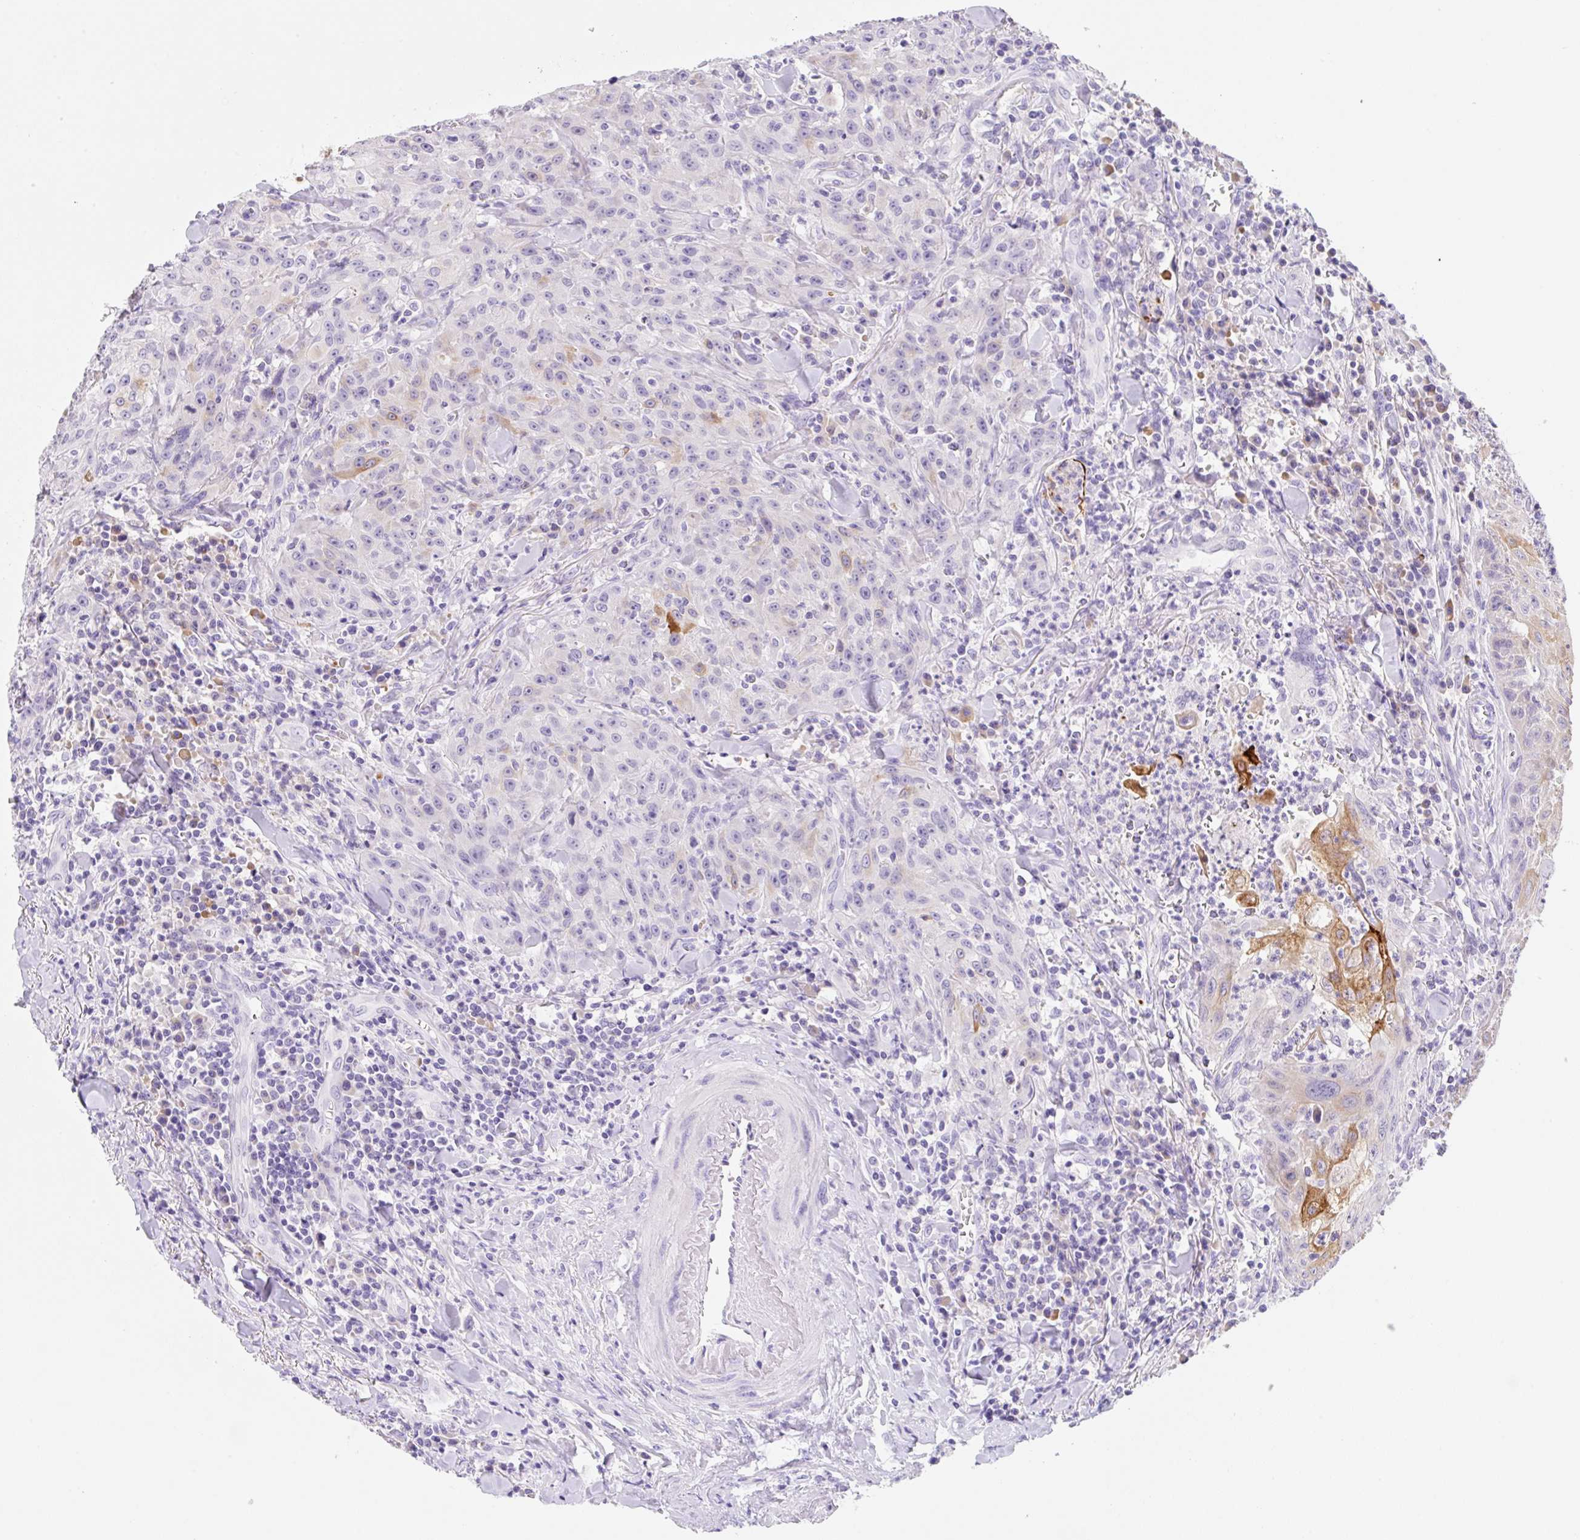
{"staining": {"intensity": "strong", "quantity": "<25%", "location": "cytoplasmic/membranous"}, "tissue": "head and neck cancer", "cell_type": "Tumor cells", "image_type": "cancer", "snomed": [{"axis": "morphology", "description": "Normal tissue, NOS"}, {"axis": "morphology", "description": "Squamous cell carcinoma, NOS"}, {"axis": "topography", "description": "Oral tissue"}, {"axis": "topography", "description": "Head-Neck"}], "caption": "The immunohistochemical stain shows strong cytoplasmic/membranous positivity in tumor cells of head and neck cancer tissue.", "gene": "KLK8", "patient": {"sex": "female", "age": 70}}